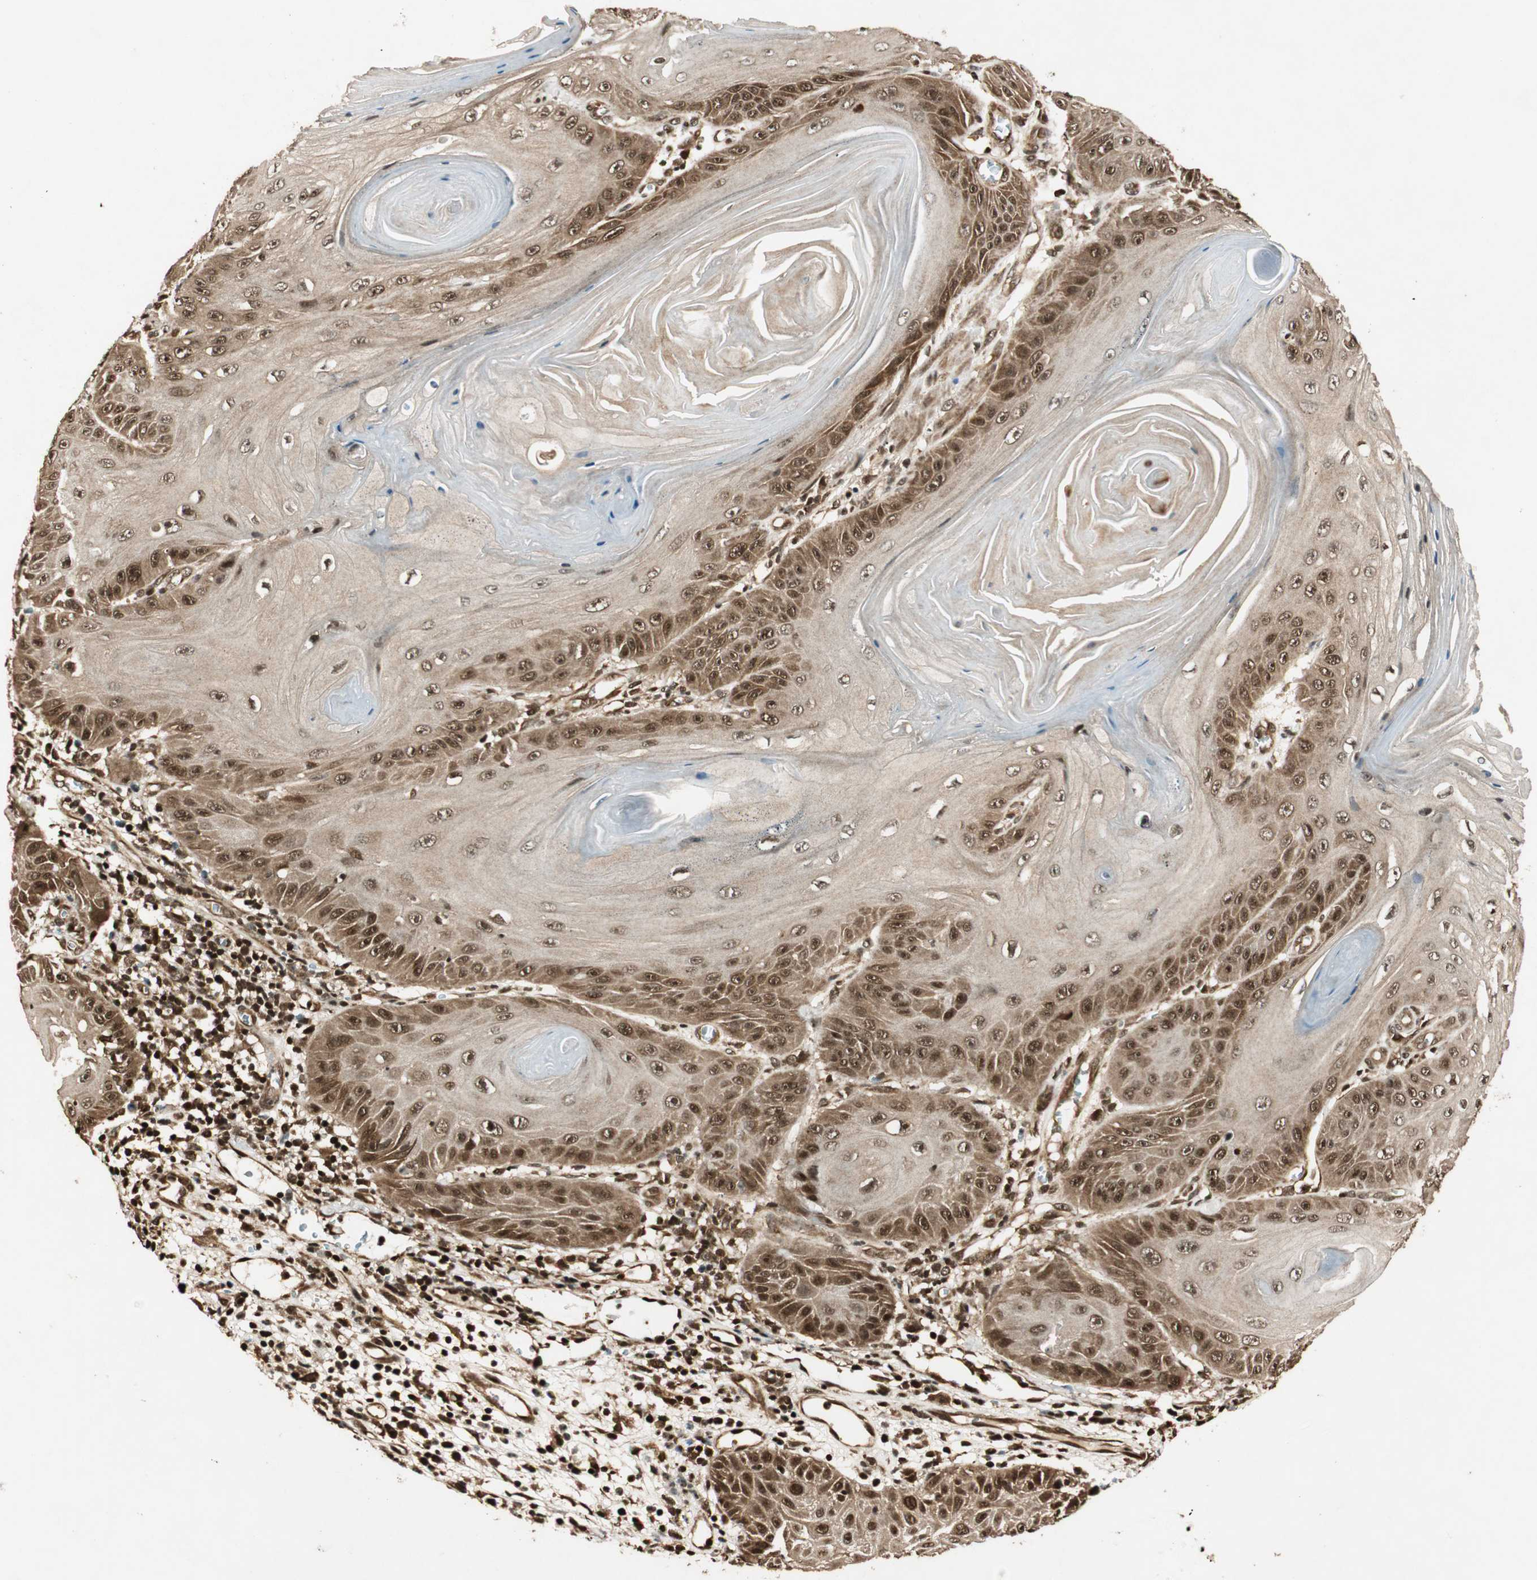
{"staining": {"intensity": "strong", "quantity": ">75%", "location": "cytoplasmic/membranous,nuclear"}, "tissue": "skin cancer", "cell_type": "Tumor cells", "image_type": "cancer", "snomed": [{"axis": "morphology", "description": "Squamous cell carcinoma, NOS"}, {"axis": "topography", "description": "Skin"}], "caption": "A brown stain highlights strong cytoplasmic/membranous and nuclear staining of a protein in human squamous cell carcinoma (skin) tumor cells.", "gene": "RPA3", "patient": {"sex": "female", "age": 78}}